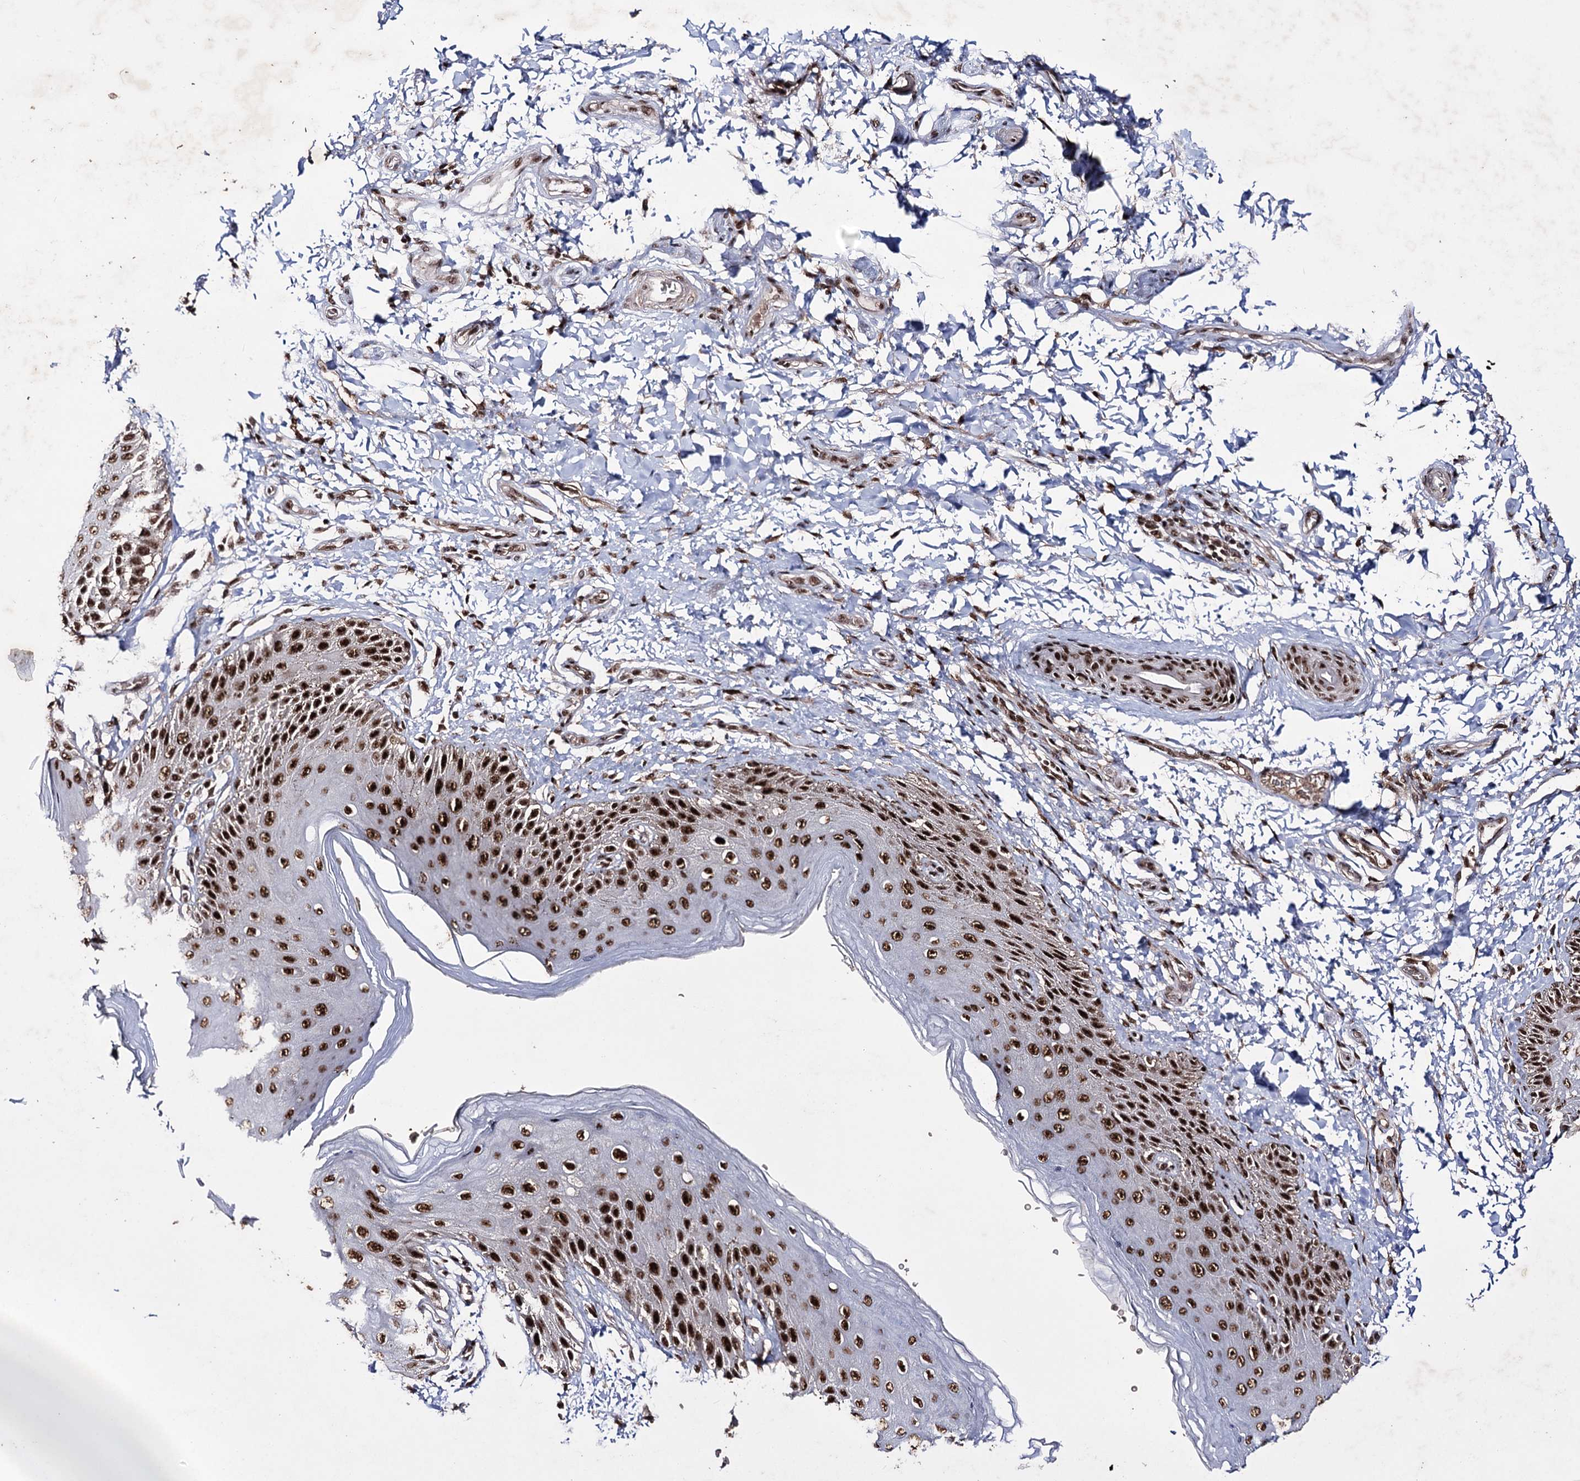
{"staining": {"intensity": "strong", "quantity": ">75%", "location": "nuclear"}, "tissue": "skin", "cell_type": "Epidermal cells", "image_type": "normal", "snomed": [{"axis": "morphology", "description": "Normal tissue, NOS"}, {"axis": "topography", "description": "Anal"}], "caption": "Immunohistochemical staining of normal skin reveals high levels of strong nuclear expression in about >75% of epidermal cells.", "gene": "PRPF40A", "patient": {"sex": "male", "age": 44}}